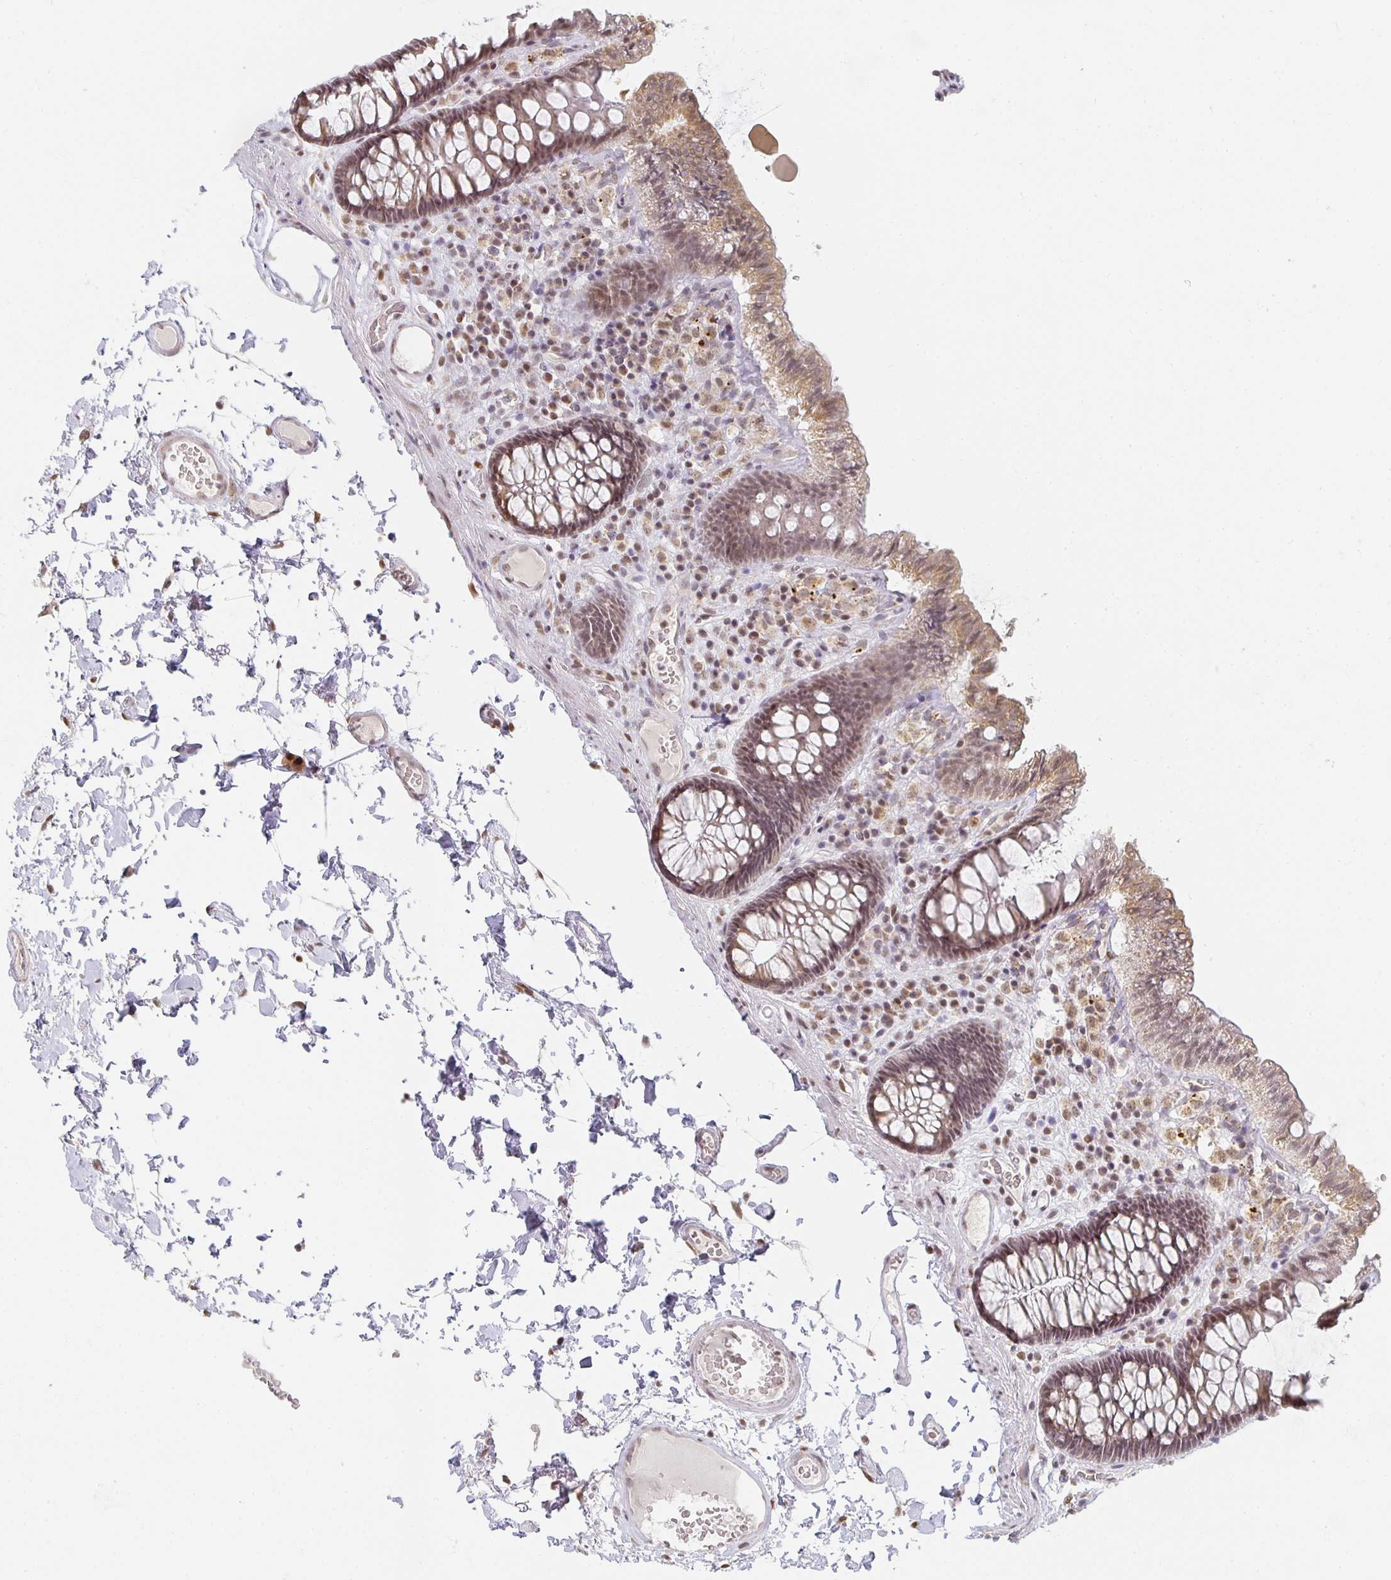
{"staining": {"intensity": "weak", "quantity": "<25%", "location": "nuclear"}, "tissue": "colon", "cell_type": "Endothelial cells", "image_type": "normal", "snomed": [{"axis": "morphology", "description": "Normal tissue, NOS"}, {"axis": "topography", "description": "Colon"}, {"axis": "topography", "description": "Peripheral nerve tissue"}], "caption": "Immunohistochemical staining of benign colon reveals no significant expression in endothelial cells.", "gene": "SMARCA2", "patient": {"sex": "male", "age": 84}}